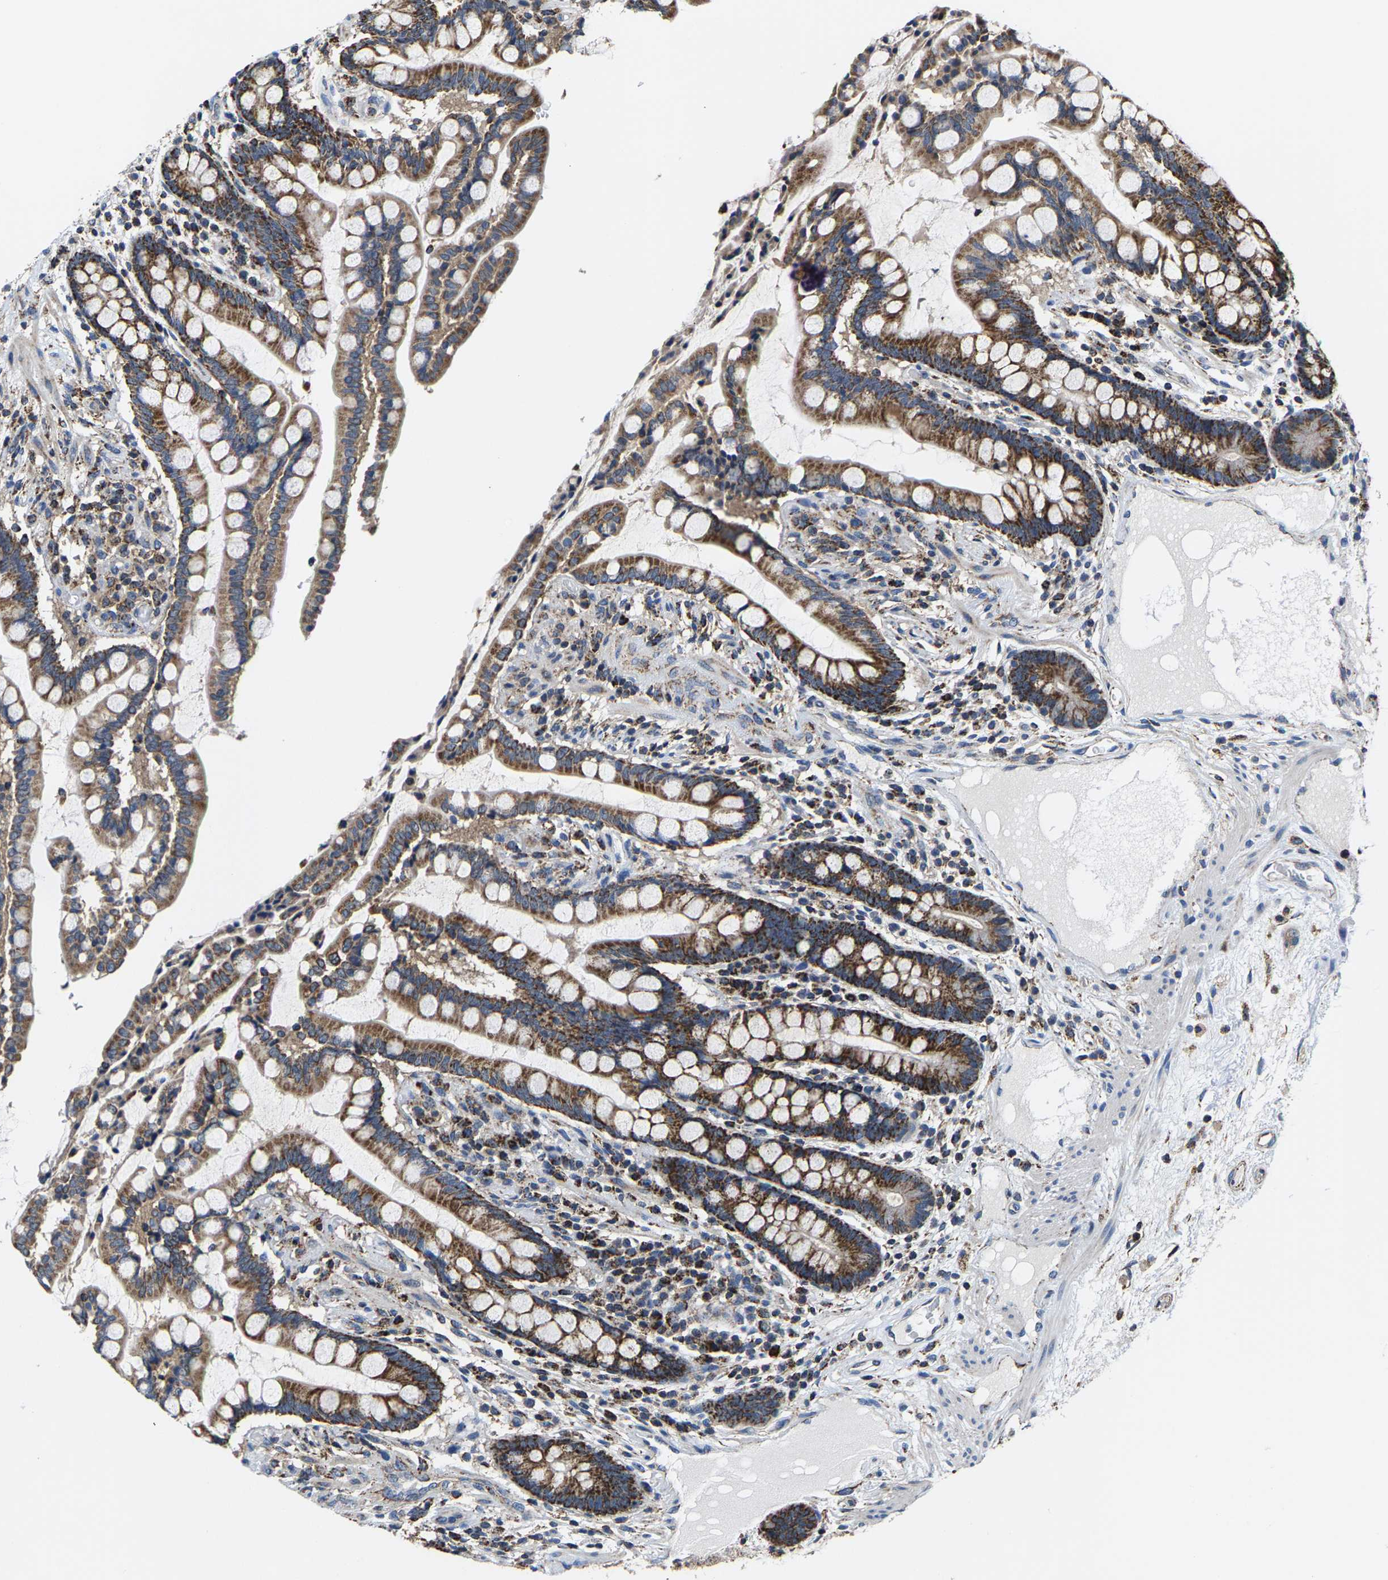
{"staining": {"intensity": "weak", "quantity": ">75%", "location": "cytoplasmic/membranous"}, "tissue": "colon", "cell_type": "Endothelial cells", "image_type": "normal", "snomed": [{"axis": "morphology", "description": "Normal tissue, NOS"}, {"axis": "topography", "description": "Colon"}], "caption": "About >75% of endothelial cells in benign human colon display weak cytoplasmic/membranous protein expression as visualized by brown immunohistochemical staining.", "gene": "SHMT2", "patient": {"sex": "male", "age": 73}}